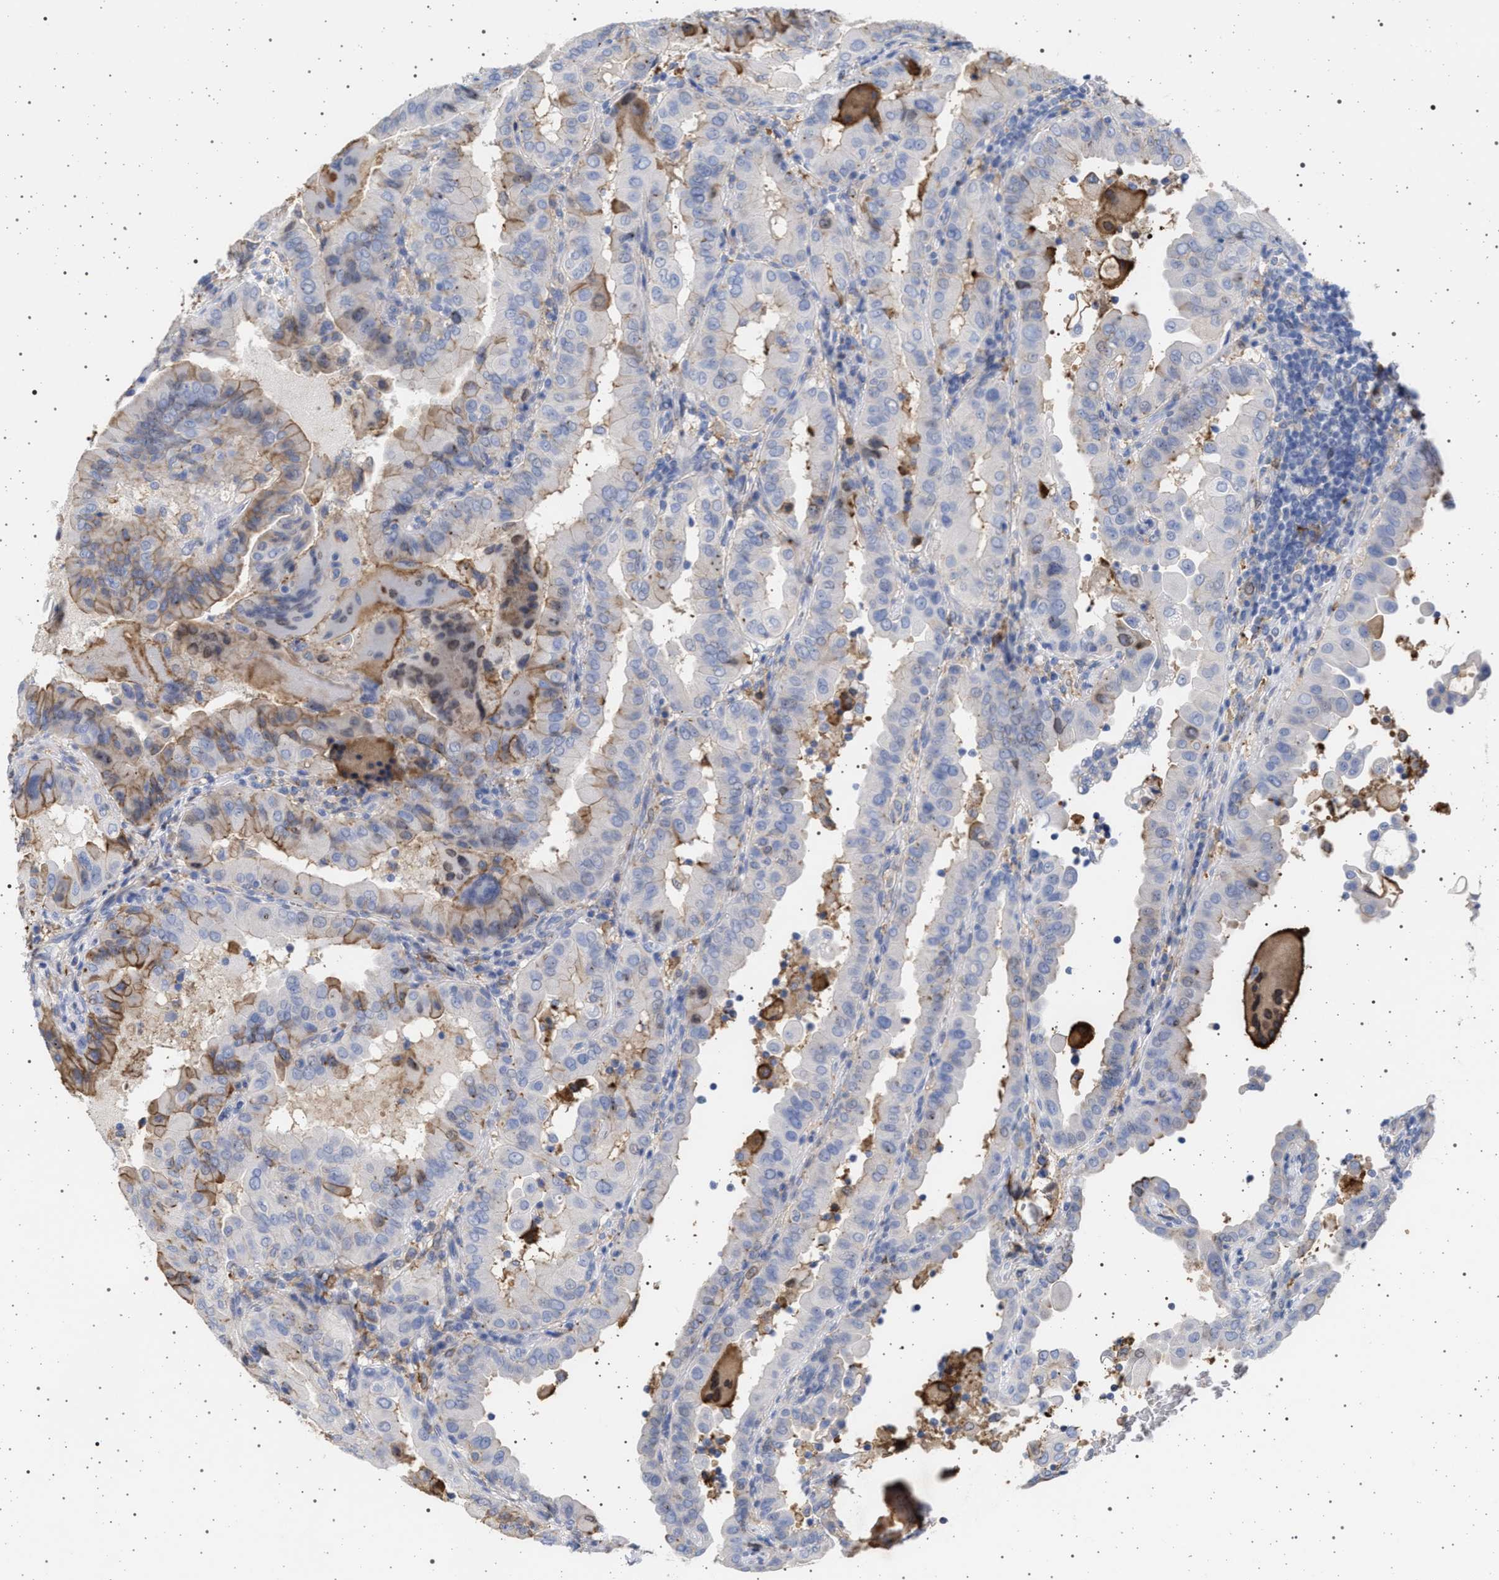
{"staining": {"intensity": "weak", "quantity": "<25%", "location": "cytoplasmic/membranous"}, "tissue": "thyroid cancer", "cell_type": "Tumor cells", "image_type": "cancer", "snomed": [{"axis": "morphology", "description": "Papillary adenocarcinoma, NOS"}, {"axis": "topography", "description": "Thyroid gland"}], "caption": "This is a photomicrograph of IHC staining of thyroid cancer, which shows no expression in tumor cells. (DAB (3,3'-diaminobenzidine) immunohistochemistry (IHC) with hematoxylin counter stain).", "gene": "PLG", "patient": {"sex": "male", "age": 33}}